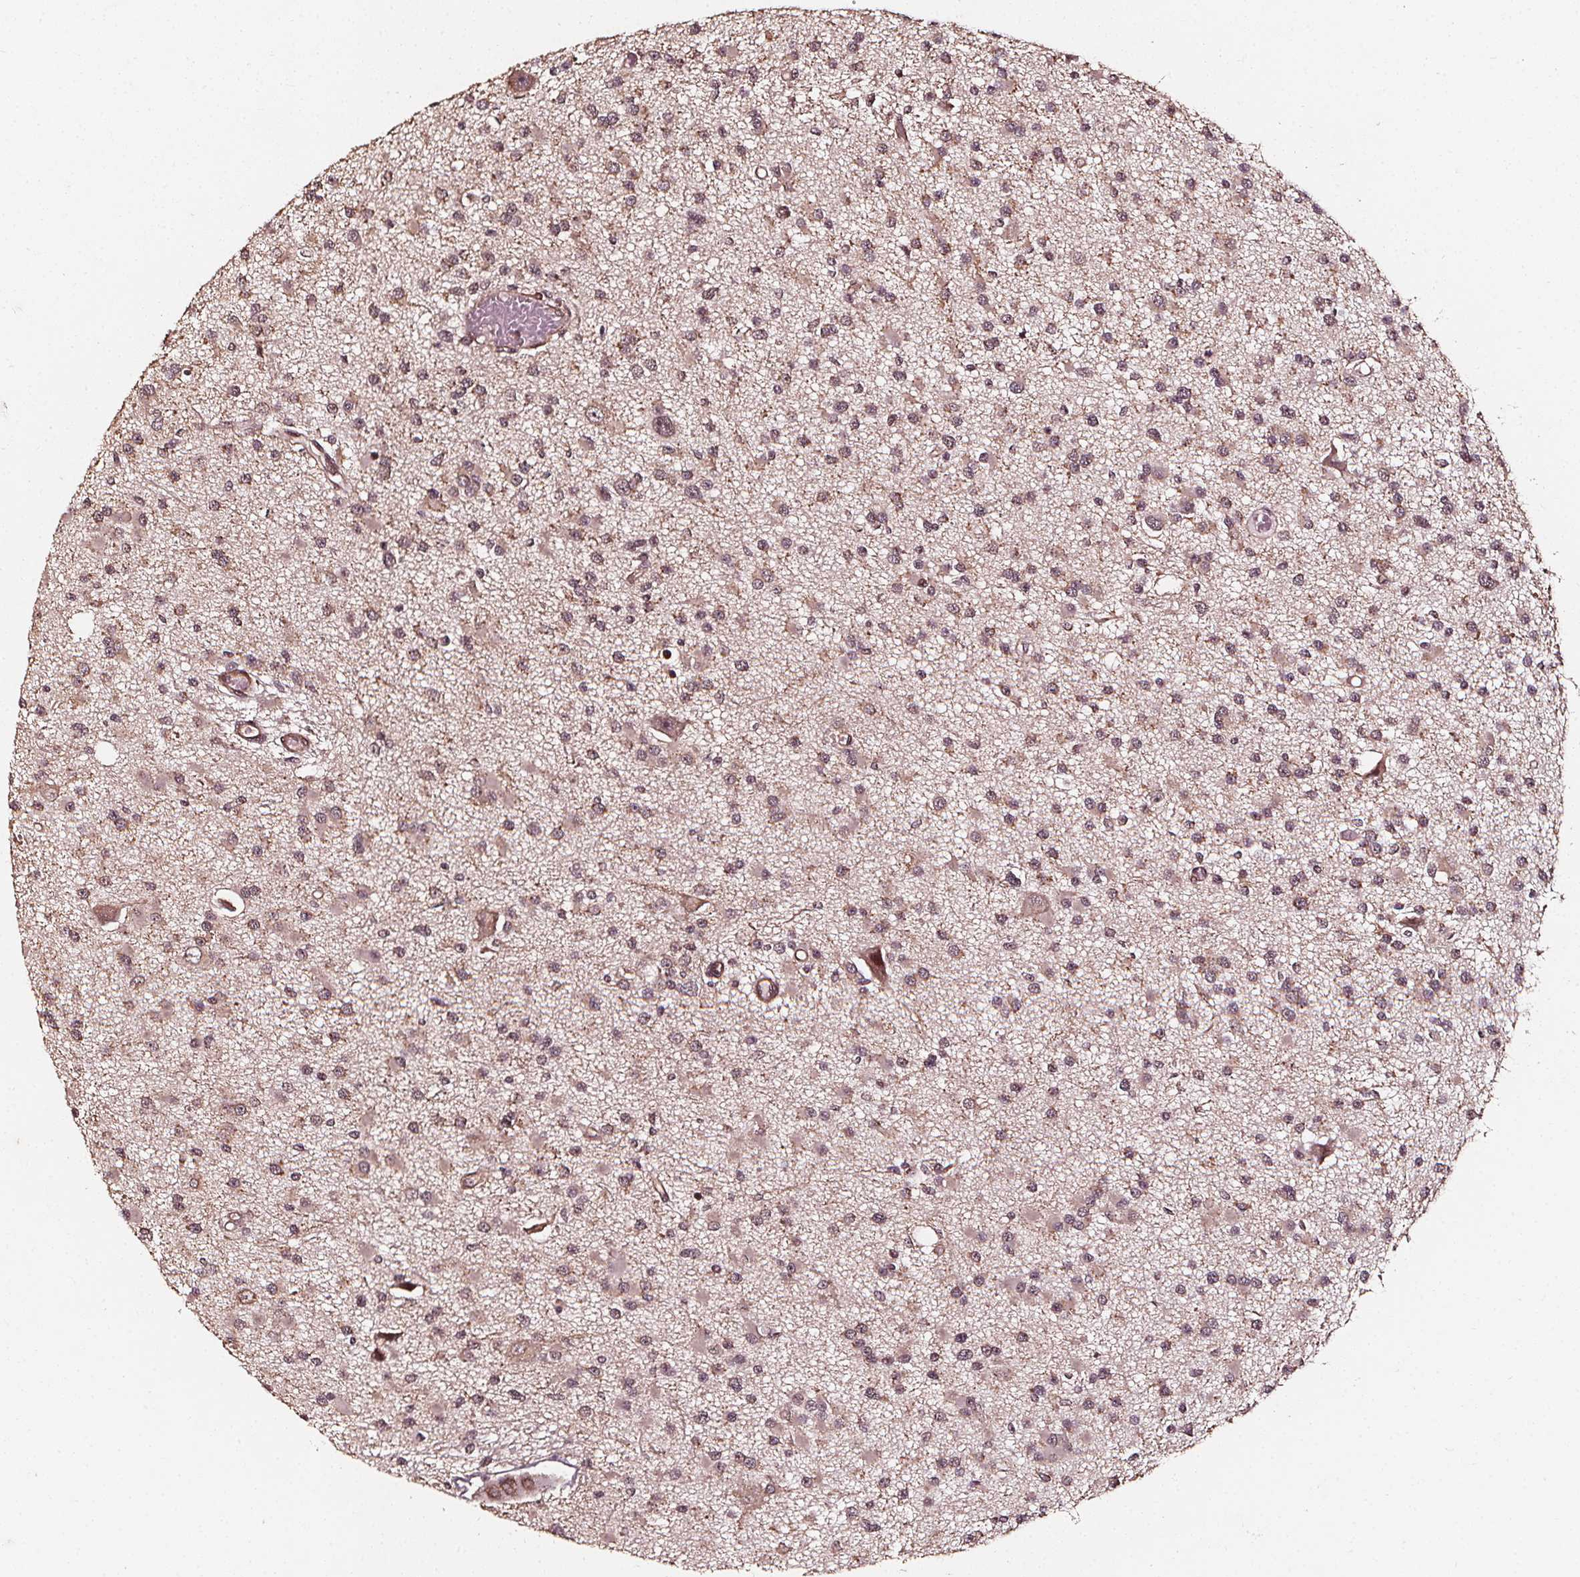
{"staining": {"intensity": "moderate", "quantity": ">75%", "location": "nuclear"}, "tissue": "glioma", "cell_type": "Tumor cells", "image_type": "cancer", "snomed": [{"axis": "morphology", "description": "Glioma, malignant, High grade"}, {"axis": "topography", "description": "Brain"}], "caption": "Tumor cells show medium levels of moderate nuclear positivity in approximately >75% of cells in human glioma. (IHC, brightfield microscopy, high magnification).", "gene": "EXOSC9", "patient": {"sex": "male", "age": 54}}